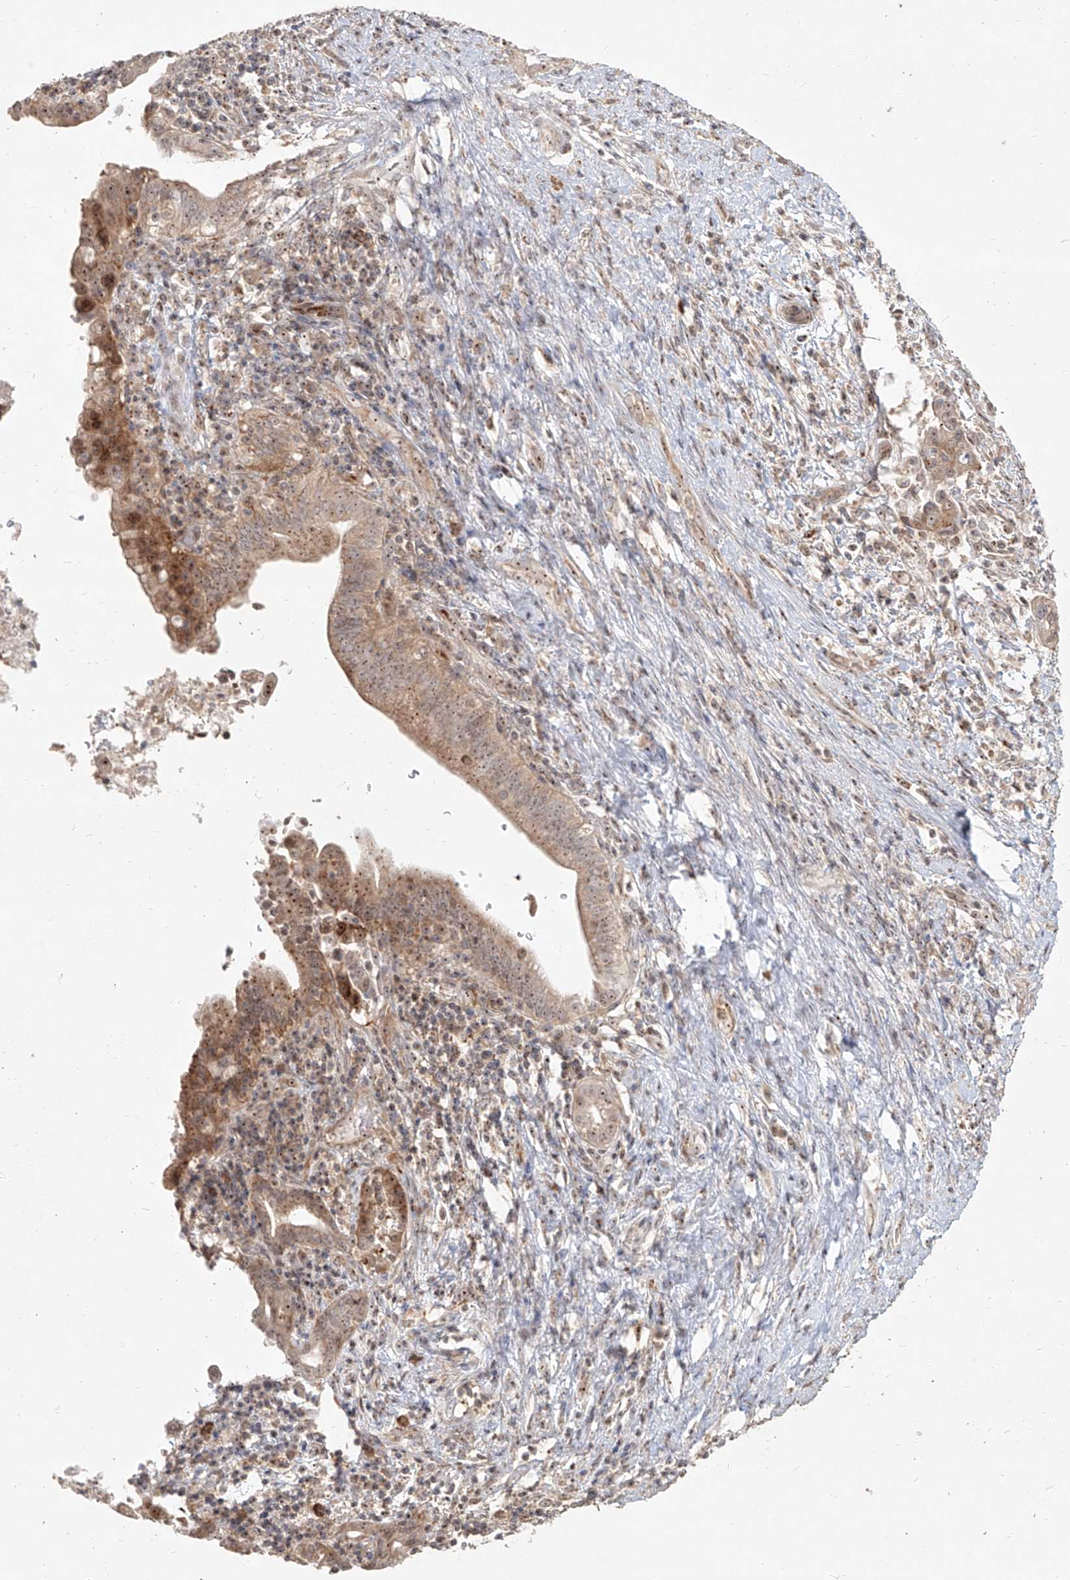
{"staining": {"intensity": "moderate", "quantity": ">75%", "location": "cytoplasmic/membranous,nuclear"}, "tissue": "liver cancer", "cell_type": "Tumor cells", "image_type": "cancer", "snomed": [{"axis": "morphology", "description": "Cholangiocarcinoma"}, {"axis": "topography", "description": "Liver"}], "caption": "Moderate cytoplasmic/membranous and nuclear staining for a protein is appreciated in approximately >75% of tumor cells of cholangiocarcinoma (liver) using immunohistochemistry.", "gene": "BYSL", "patient": {"sex": "female", "age": 54}}